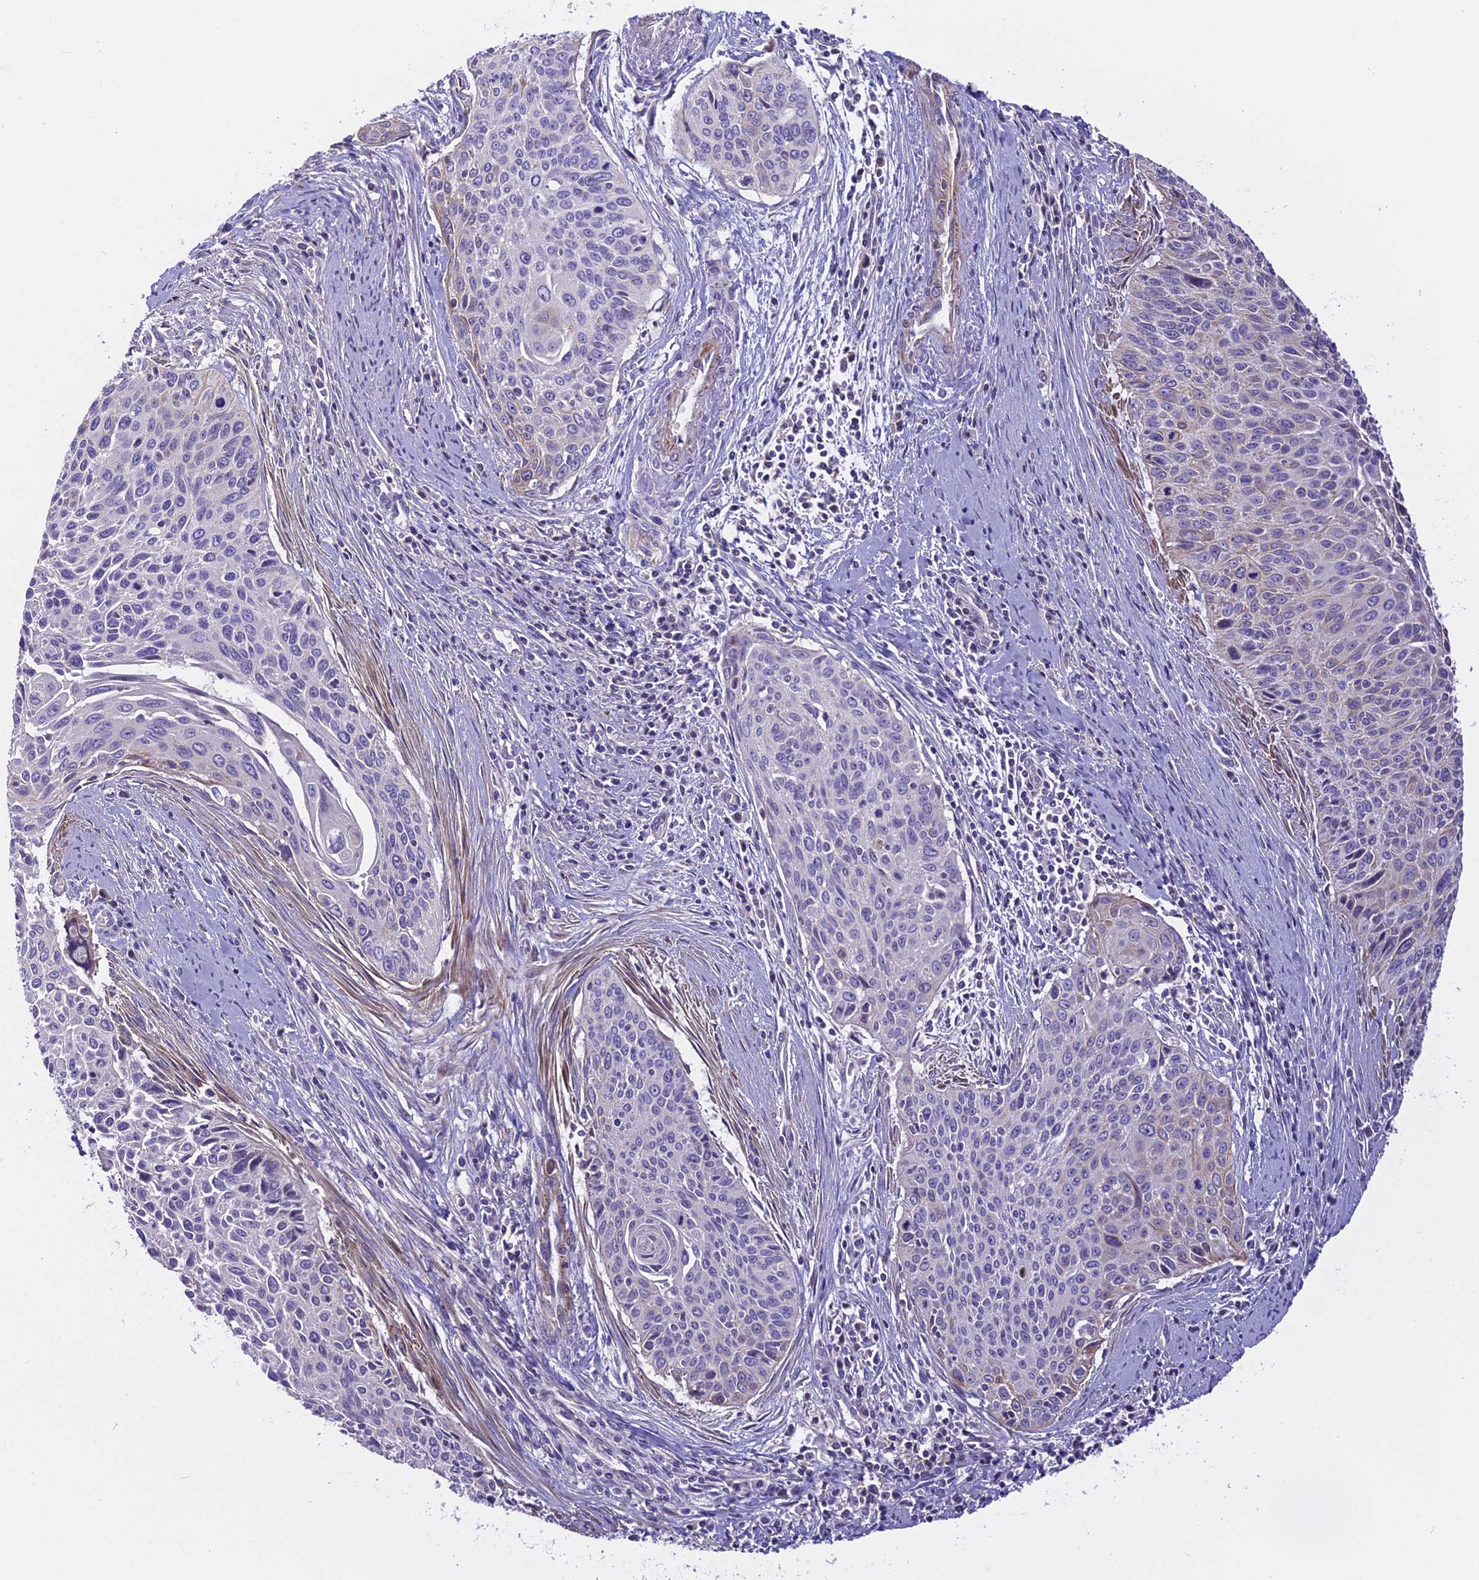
{"staining": {"intensity": "negative", "quantity": "none", "location": "none"}, "tissue": "cervical cancer", "cell_type": "Tumor cells", "image_type": "cancer", "snomed": [{"axis": "morphology", "description": "Squamous cell carcinoma, NOS"}, {"axis": "topography", "description": "Cervix"}], "caption": "The micrograph demonstrates no staining of tumor cells in cervical cancer (squamous cell carcinoma). The staining is performed using DAB brown chromogen with nuclei counter-stained in using hematoxylin.", "gene": "FAM98C", "patient": {"sex": "female", "age": 55}}